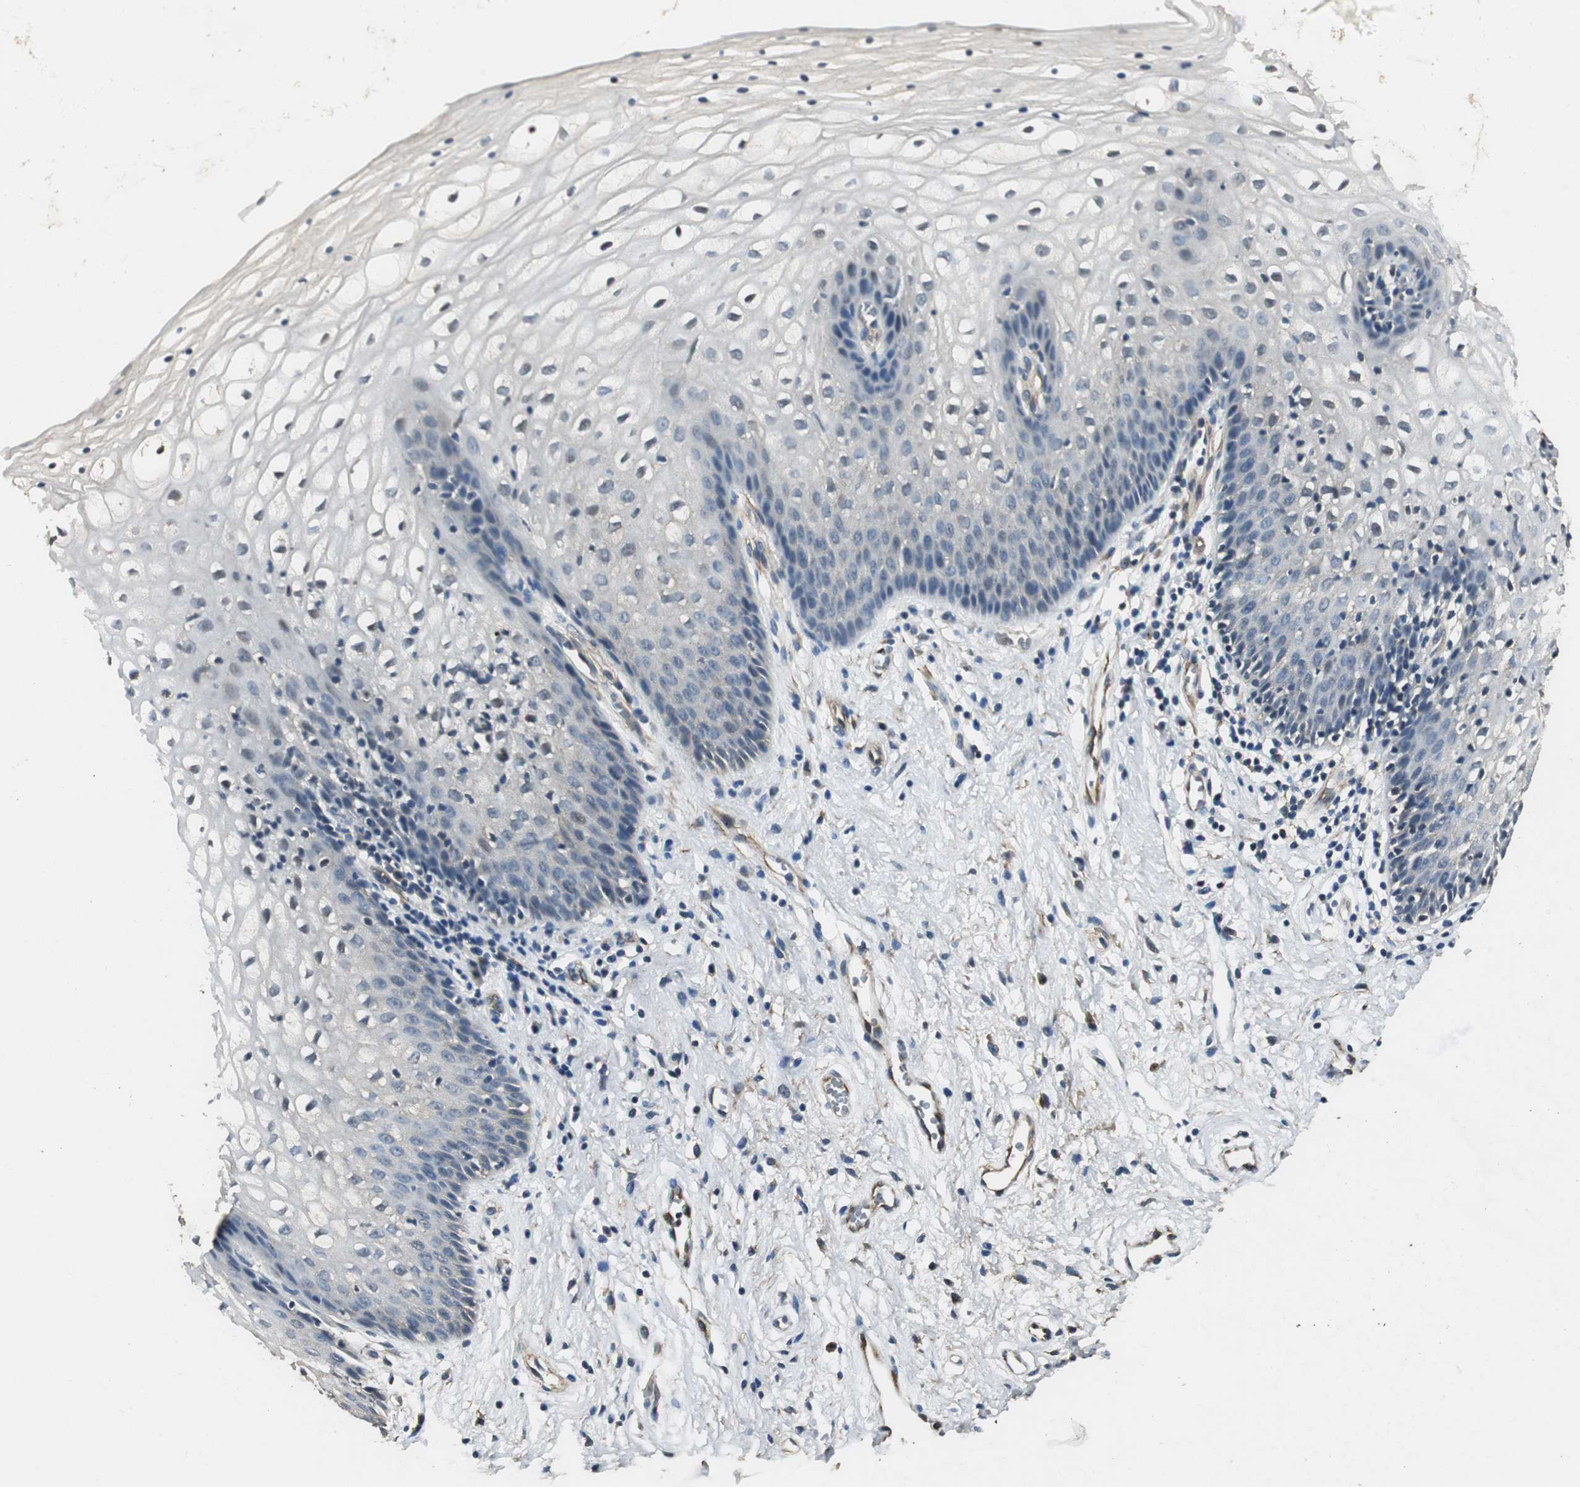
{"staining": {"intensity": "negative", "quantity": "none", "location": "none"}, "tissue": "vagina", "cell_type": "Squamous epithelial cells", "image_type": "normal", "snomed": [{"axis": "morphology", "description": "Normal tissue, NOS"}, {"axis": "topography", "description": "Vagina"}], "caption": "Immunohistochemistry (IHC) of benign human vagina shows no expression in squamous epithelial cells.", "gene": "PSMB4", "patient": {"sex": "female", "age": 34}}